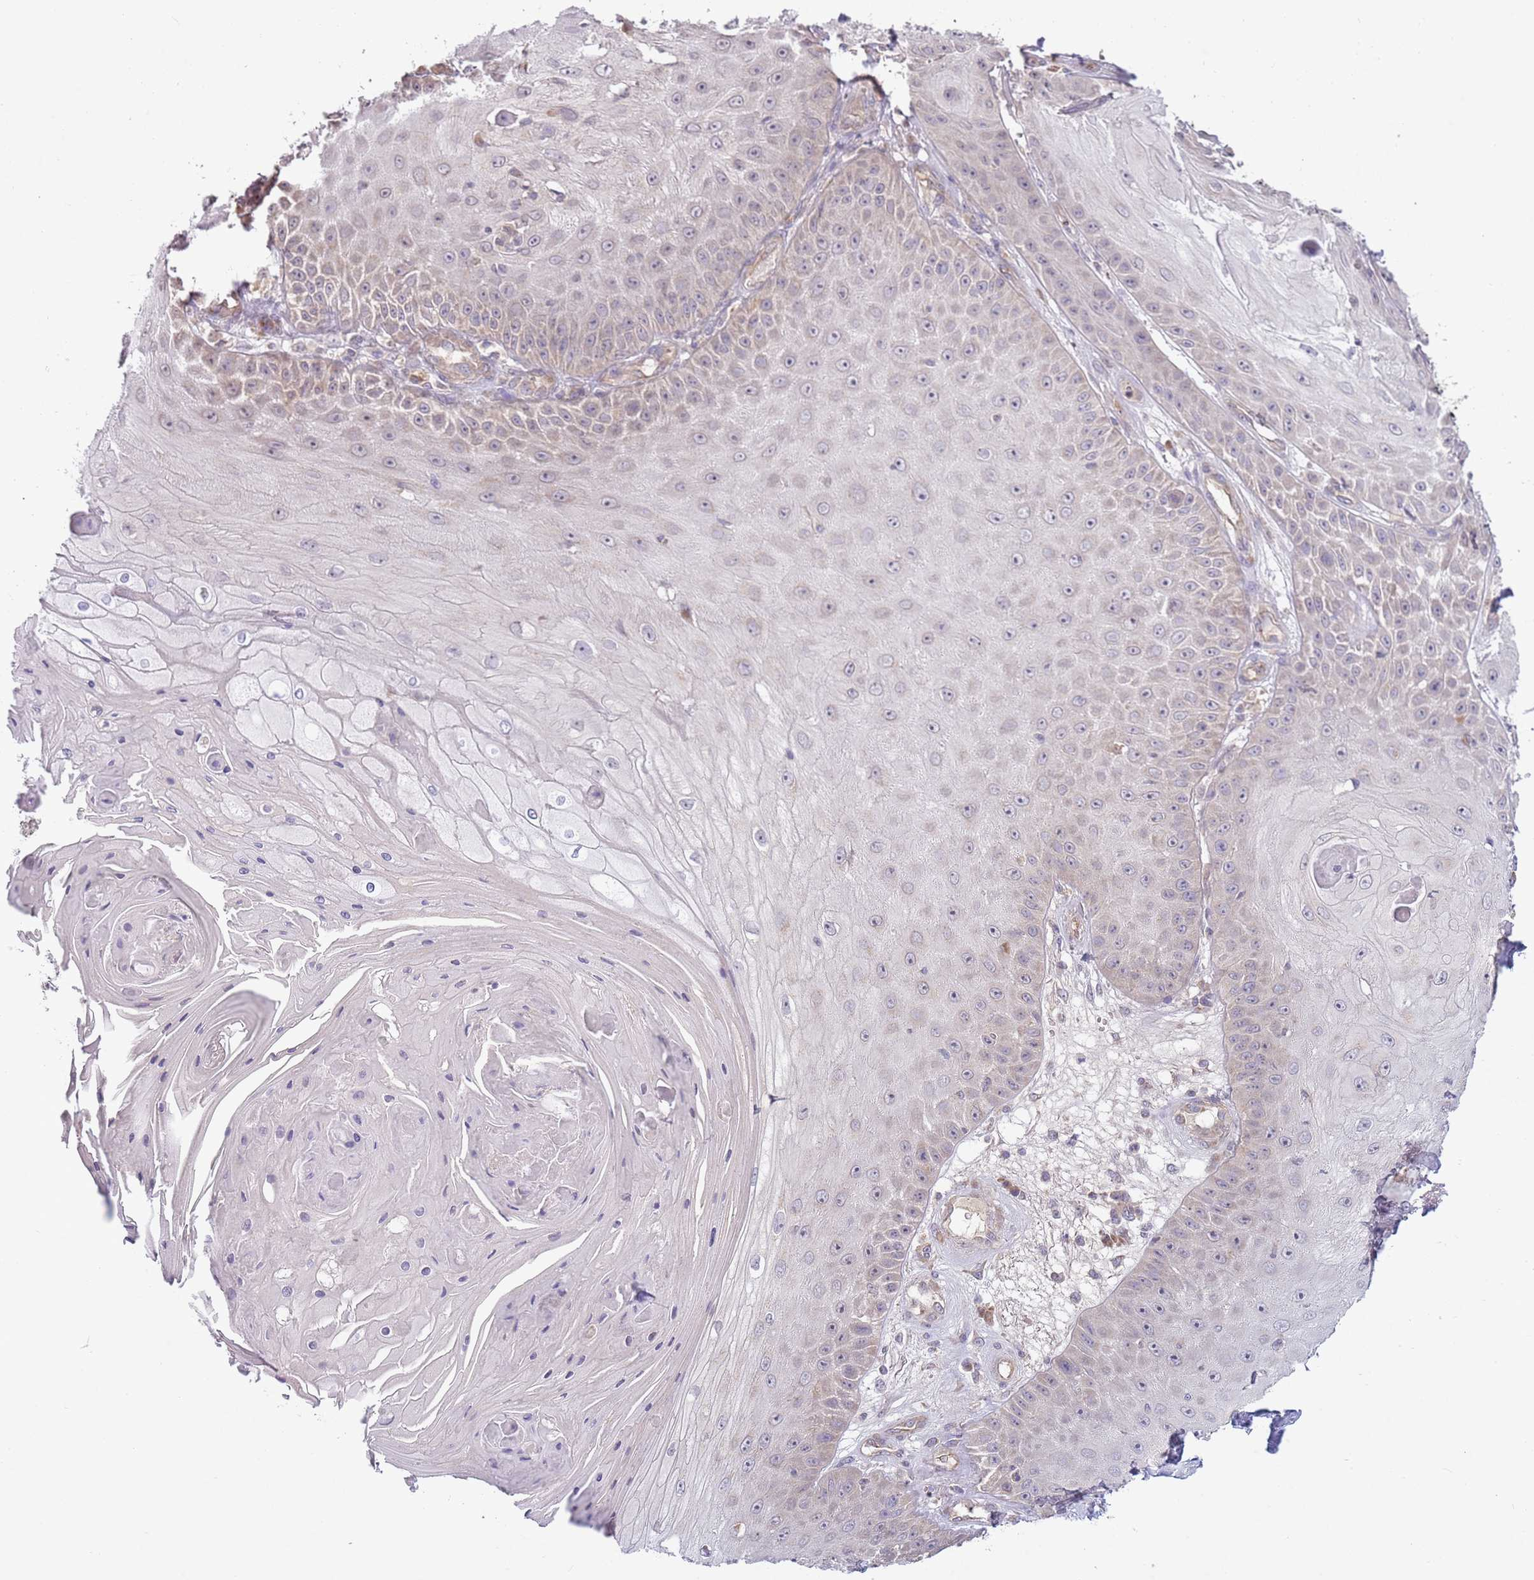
{"staining": {"intensity": "weak", "quantity": "<25%", "location": "cytoplasmic/membranous"}, "tissue": "skin cancer", "cell_type": "Tumor cells", "image_type": "cancer", "snomed": [{"axis": "morphology", "description": "Squamous cell carcinoma, NOS"}, {"axis": "topography", "description": "Skin"}], "caption": "Immunohistochemistry image of human skin cancer (squamous cell carcinoma) stained for a protein (brown), which reveals no staining in tumor cells.", "gene": "SKOR2", "patient": {"sex": "male", "age": 70}}